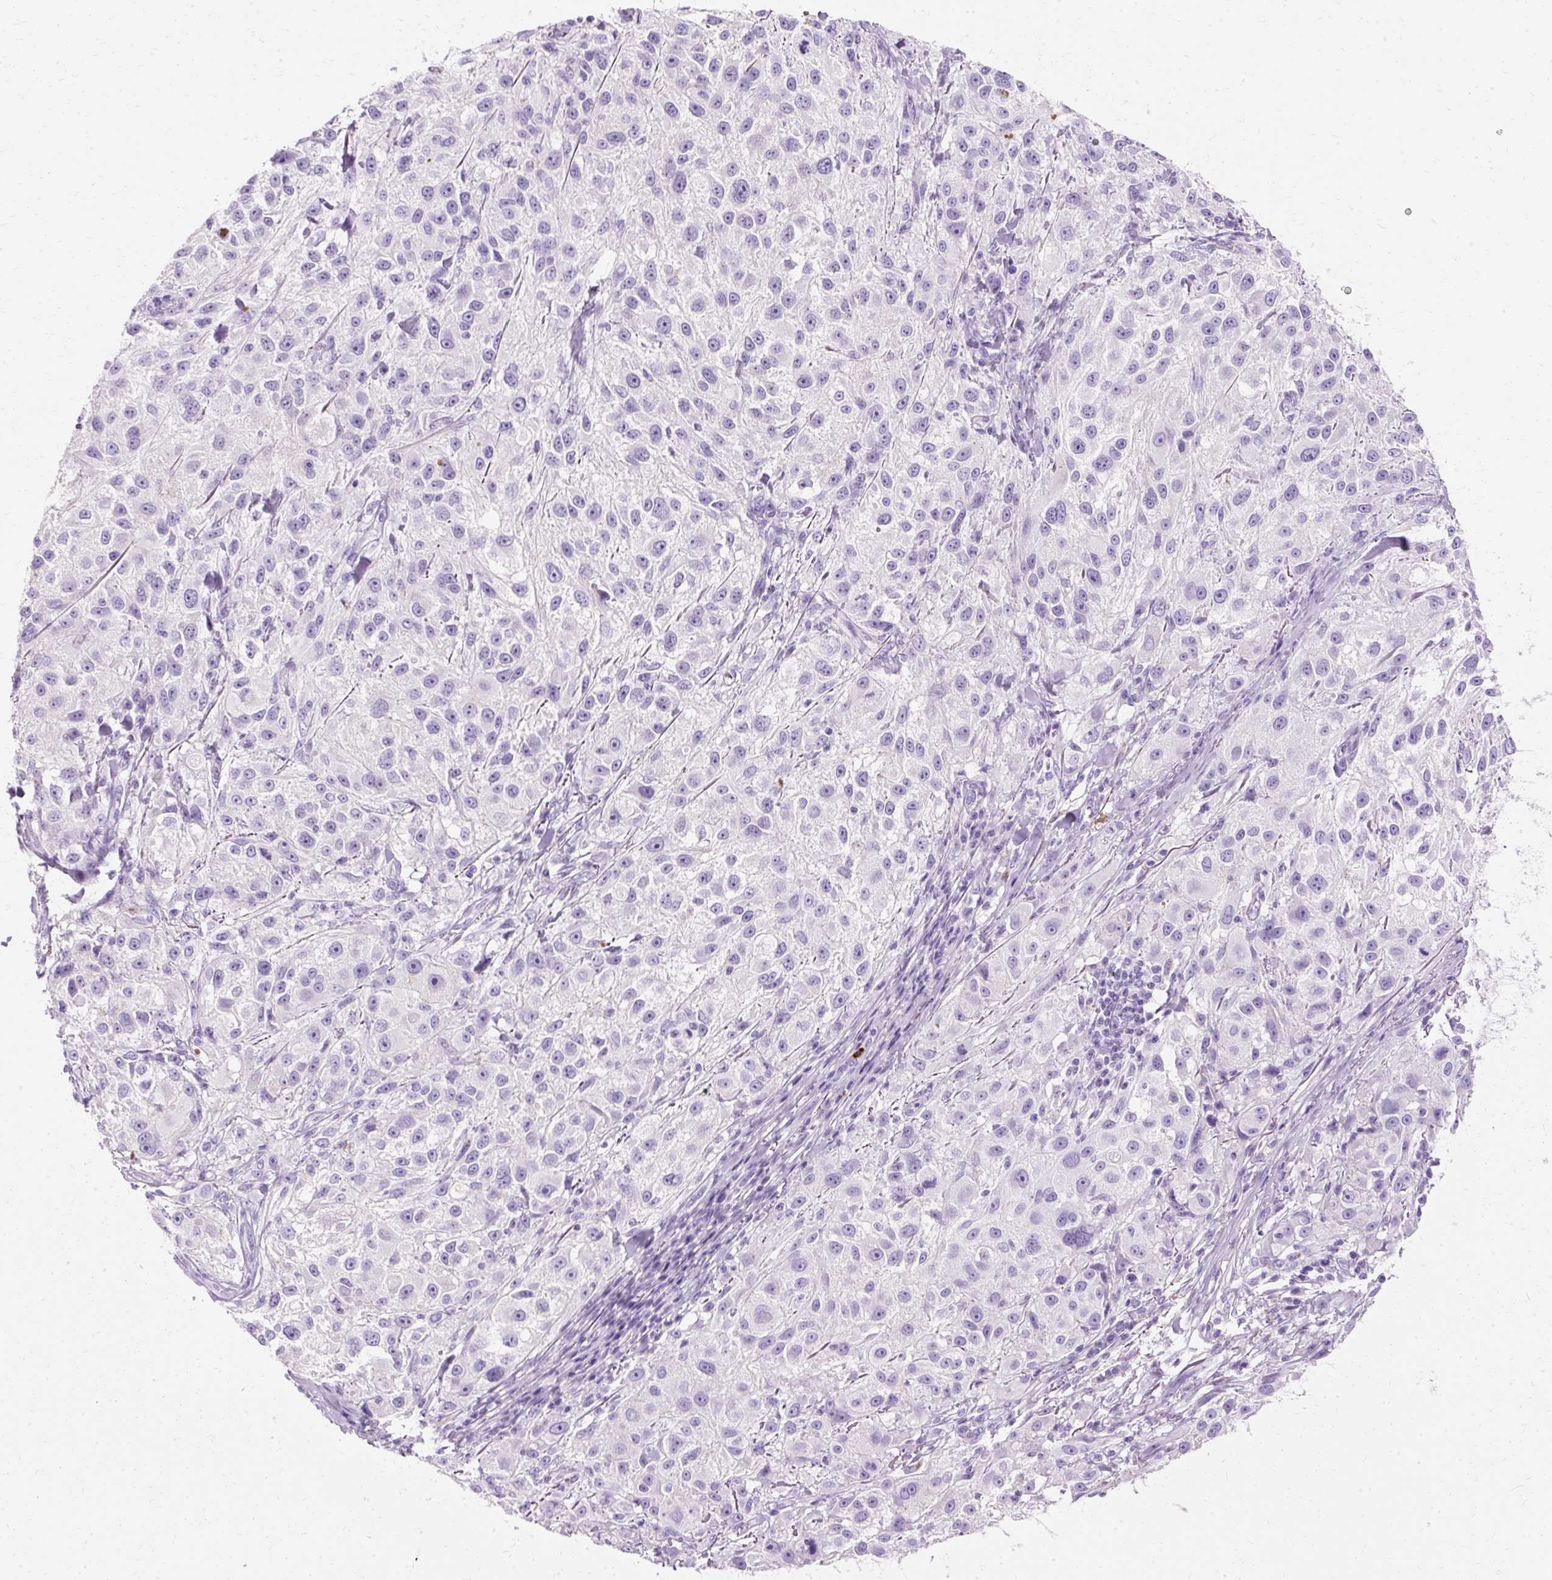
{"staining": {"intensity": "negative", "quantity": "none", "location": "none"}, "tissue": "melanoma", "cell_type": "Tumor cells", "image_type": "cancer", "snomed": [{"axis": "morphology", "description": "Necrosis, NOS"}, {"axis": "morphology", "description": "Malignant melanoma, NOS"}, {"axis": "topography", "description": "Skin"}], "caption": "Immunohistochemistry (IHC) histopathology image of neoplastic tissue: human malignant melanoma stained with DAB (3,3'-diaminobenzidine) shows no significant protein positivity in tumor cells. Brightfield microscopy of immunohistochemistry (IHC) stained with DAB (brown) and hematoxylin (blue), captured at high magnification.", "gene": "DEFA1", "patient": {"sex": "female", "age": 87}}